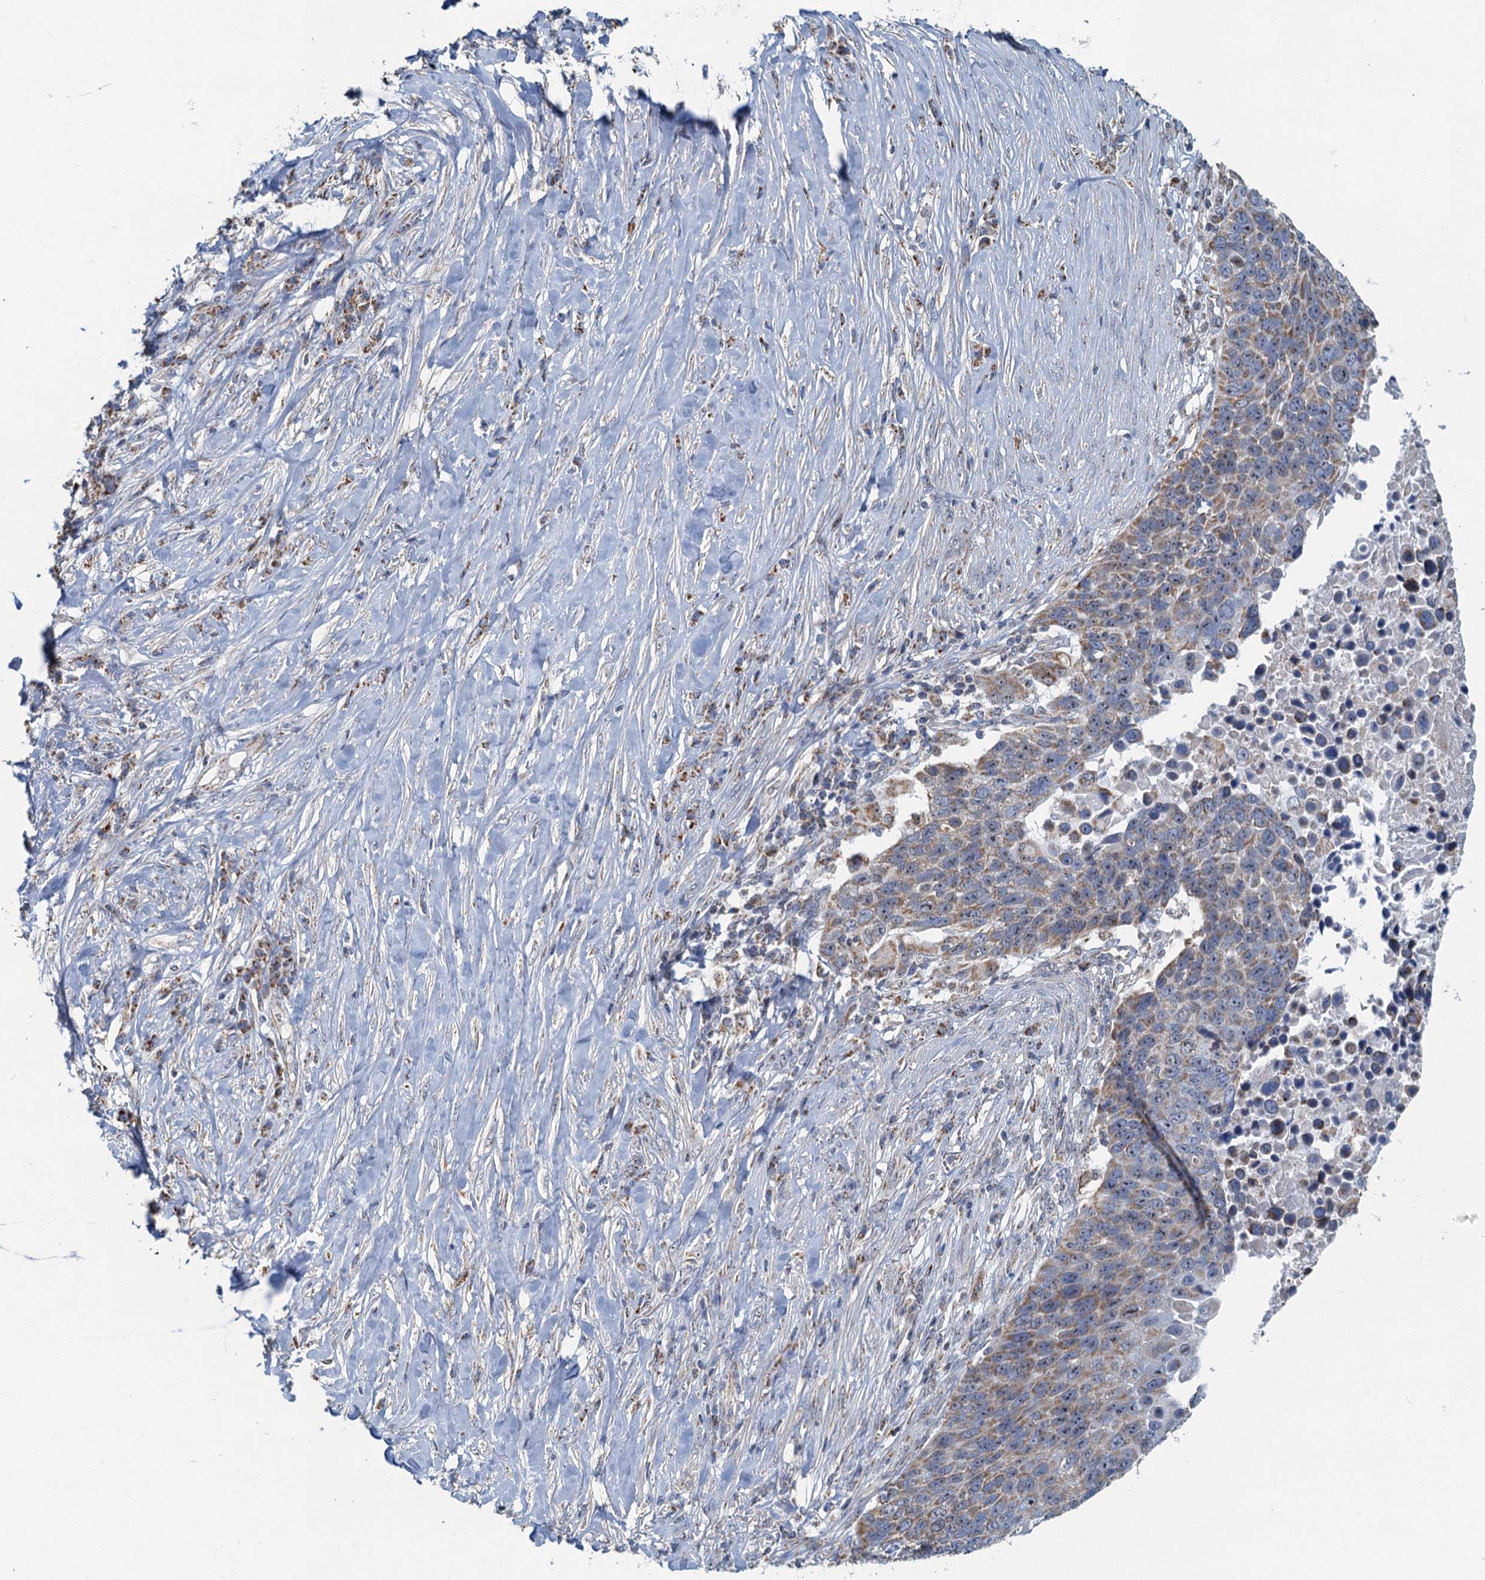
{"staining": {"intensity": "weak", "quantity": ">75%", "location": "cytoplasmic/membranous"}, "tissue": "lung cancer", "cell_type": "Tumor cells", "image_type": "cancer", "snomed": [{"axis": "morphology", "description": "Normal tissue, NOS"}, {"axis": "morphology", "description": "Squamous cell carcinoma, NOS"}, {"axis": "topography", "description": "Lymph node"}, {"axis": "topography", "description": "Lung"}], "caption": "An immunohistochemistry micrograph of neoplastic tissue is shown. Protein staining in brown highlights weak cytoplasmic/membranous positivity in squamous cell carcinoma (lung) within tumor cells.", "gene": "RAD9B", "patient": {"sex": "male", "age": 66}}